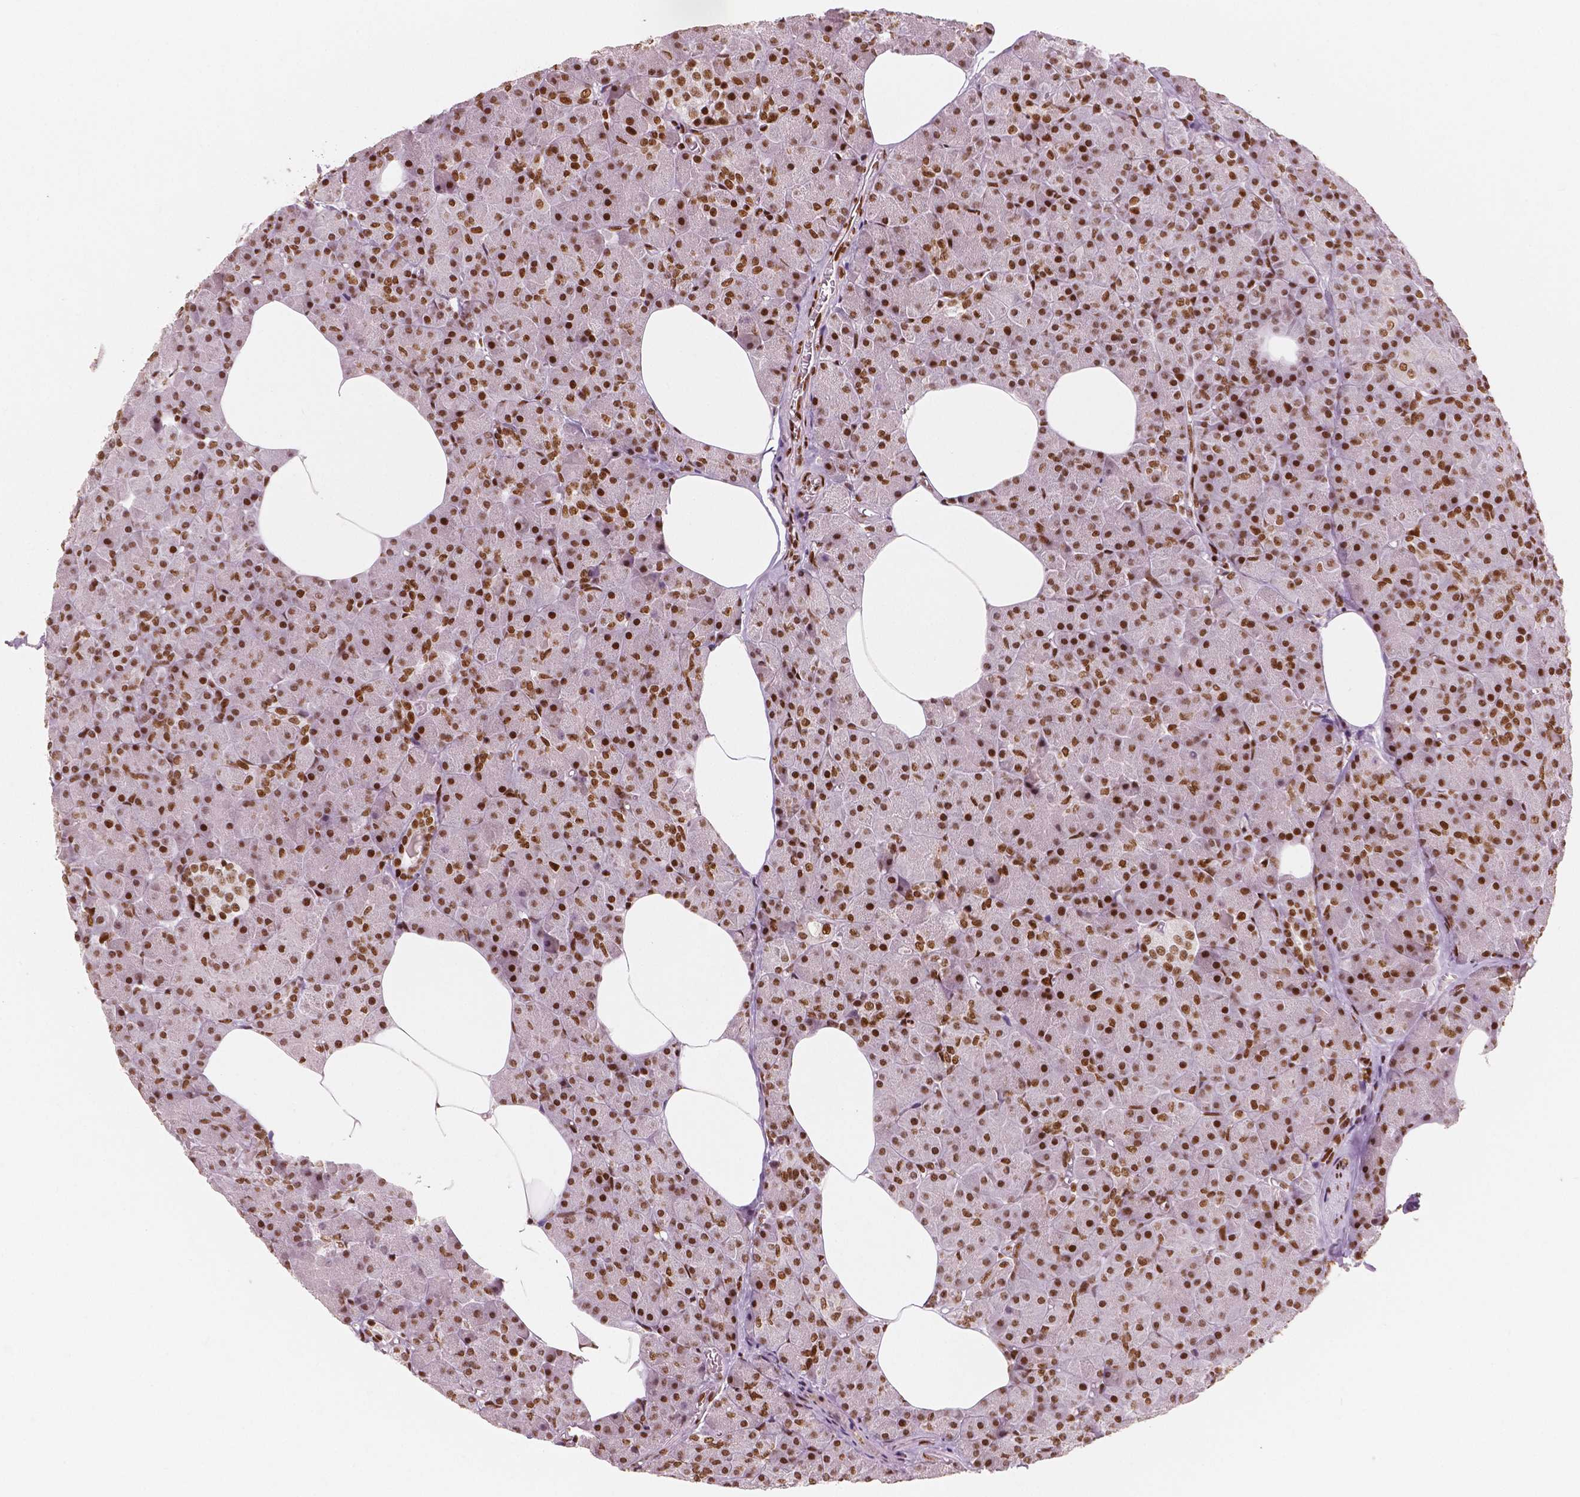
{"staining": {"intensity": "strong", "quantity": ">75%", "location": "nuclear"}, "tissue": "pancreas", "cell_type": "Exocrine glandular cells", "image_type": "normal", "snomed": [{"axis": "morphology", "description": "Normal tissue, NOS"}, {"axis": "topography", "description": "Pancreas"}], "caption": "Unremarkable pancreas was stained to show a protein in brown. There is high levels of strong nuclear expression in approximately >75% of exocrine glandular cells. (Brightfield microscopy of DAB IHC at high magnification).", "gene": "BRD4", "patient": {"sex": "female", "age": 45}}